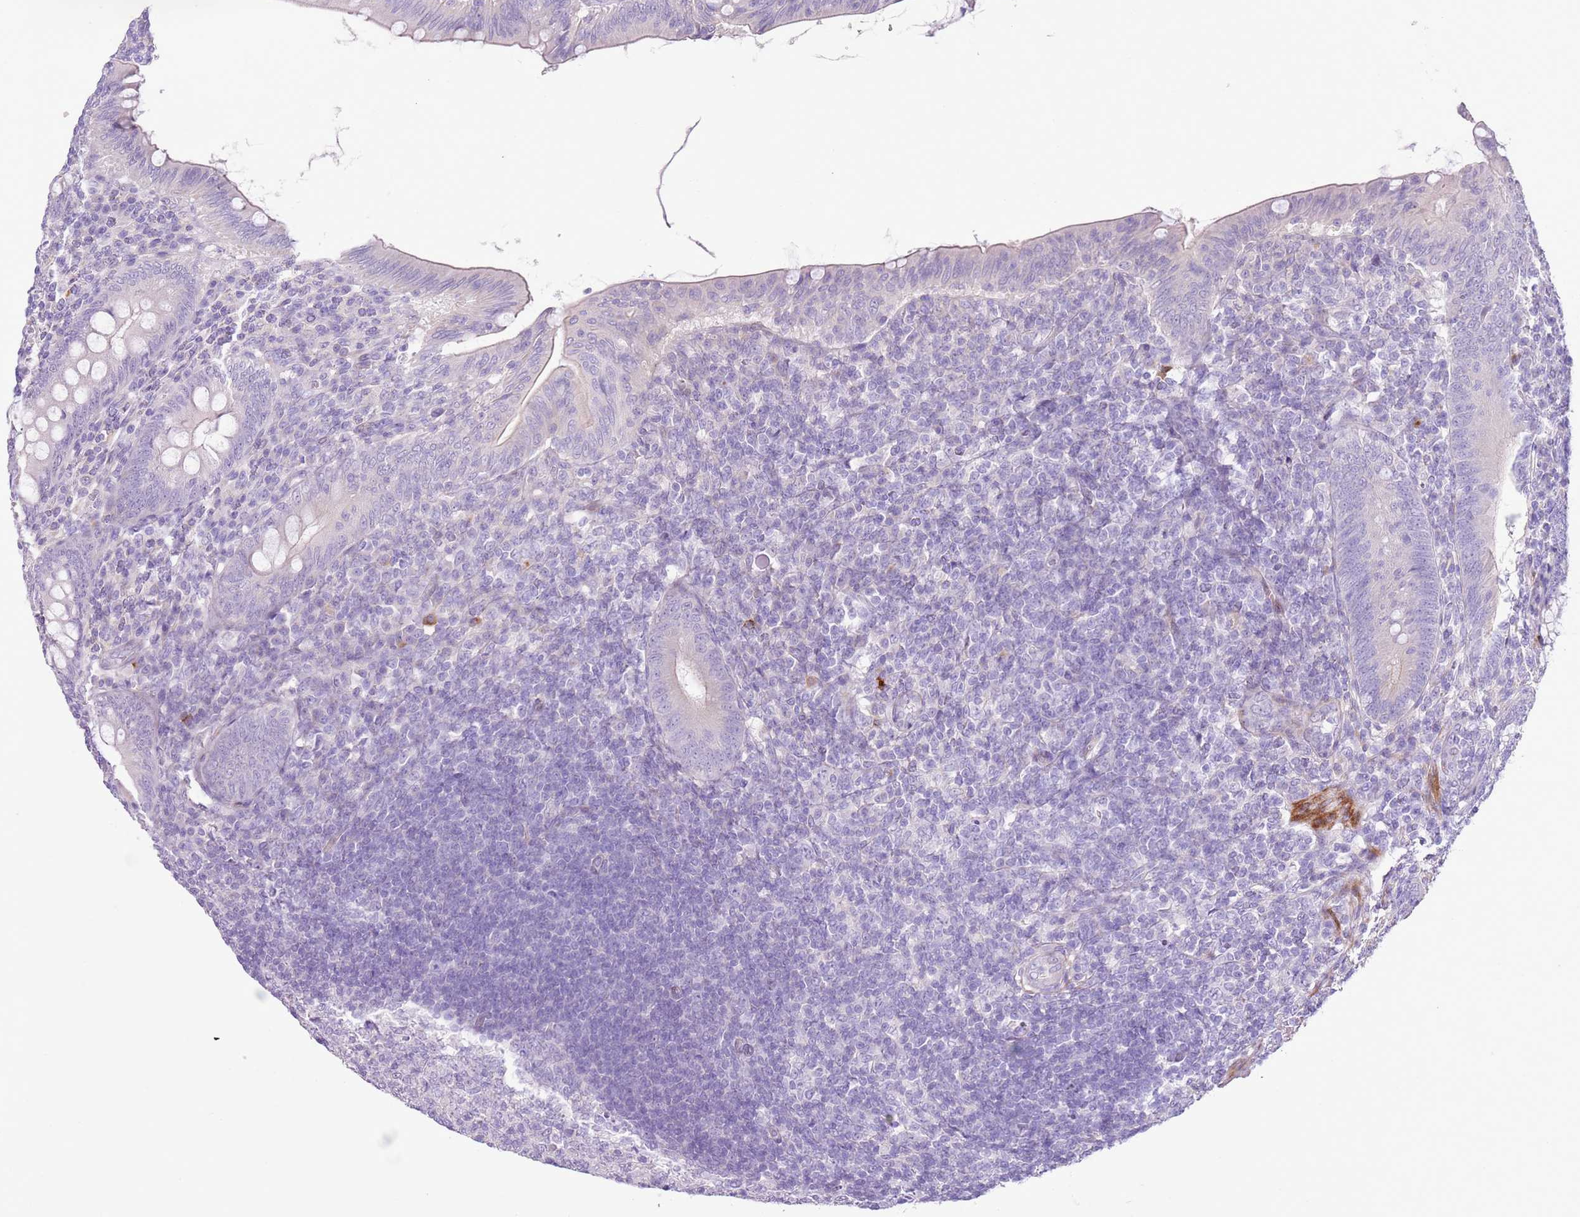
{"staining": {"intensity": "weak", "quantity": "<25%", "location": "cytoplasmic/membranous"}, "tissue": "appendix", "cell_type": "Glandular cells", "image_type": "normal", "snomed": [{"axis": "morphology", "description": "Normal tissue, NOS"}, {"axis": "topography", "description": "Appendix"}], "caption": "The histopathology image reveals no staining of glandular cells in unremarkable appendix. (DAB immunohistochemistry (IHC) with hematoxylin counter stain).", "gene": "ZNF239", "patient": {"sex": "male", "age": 14}}